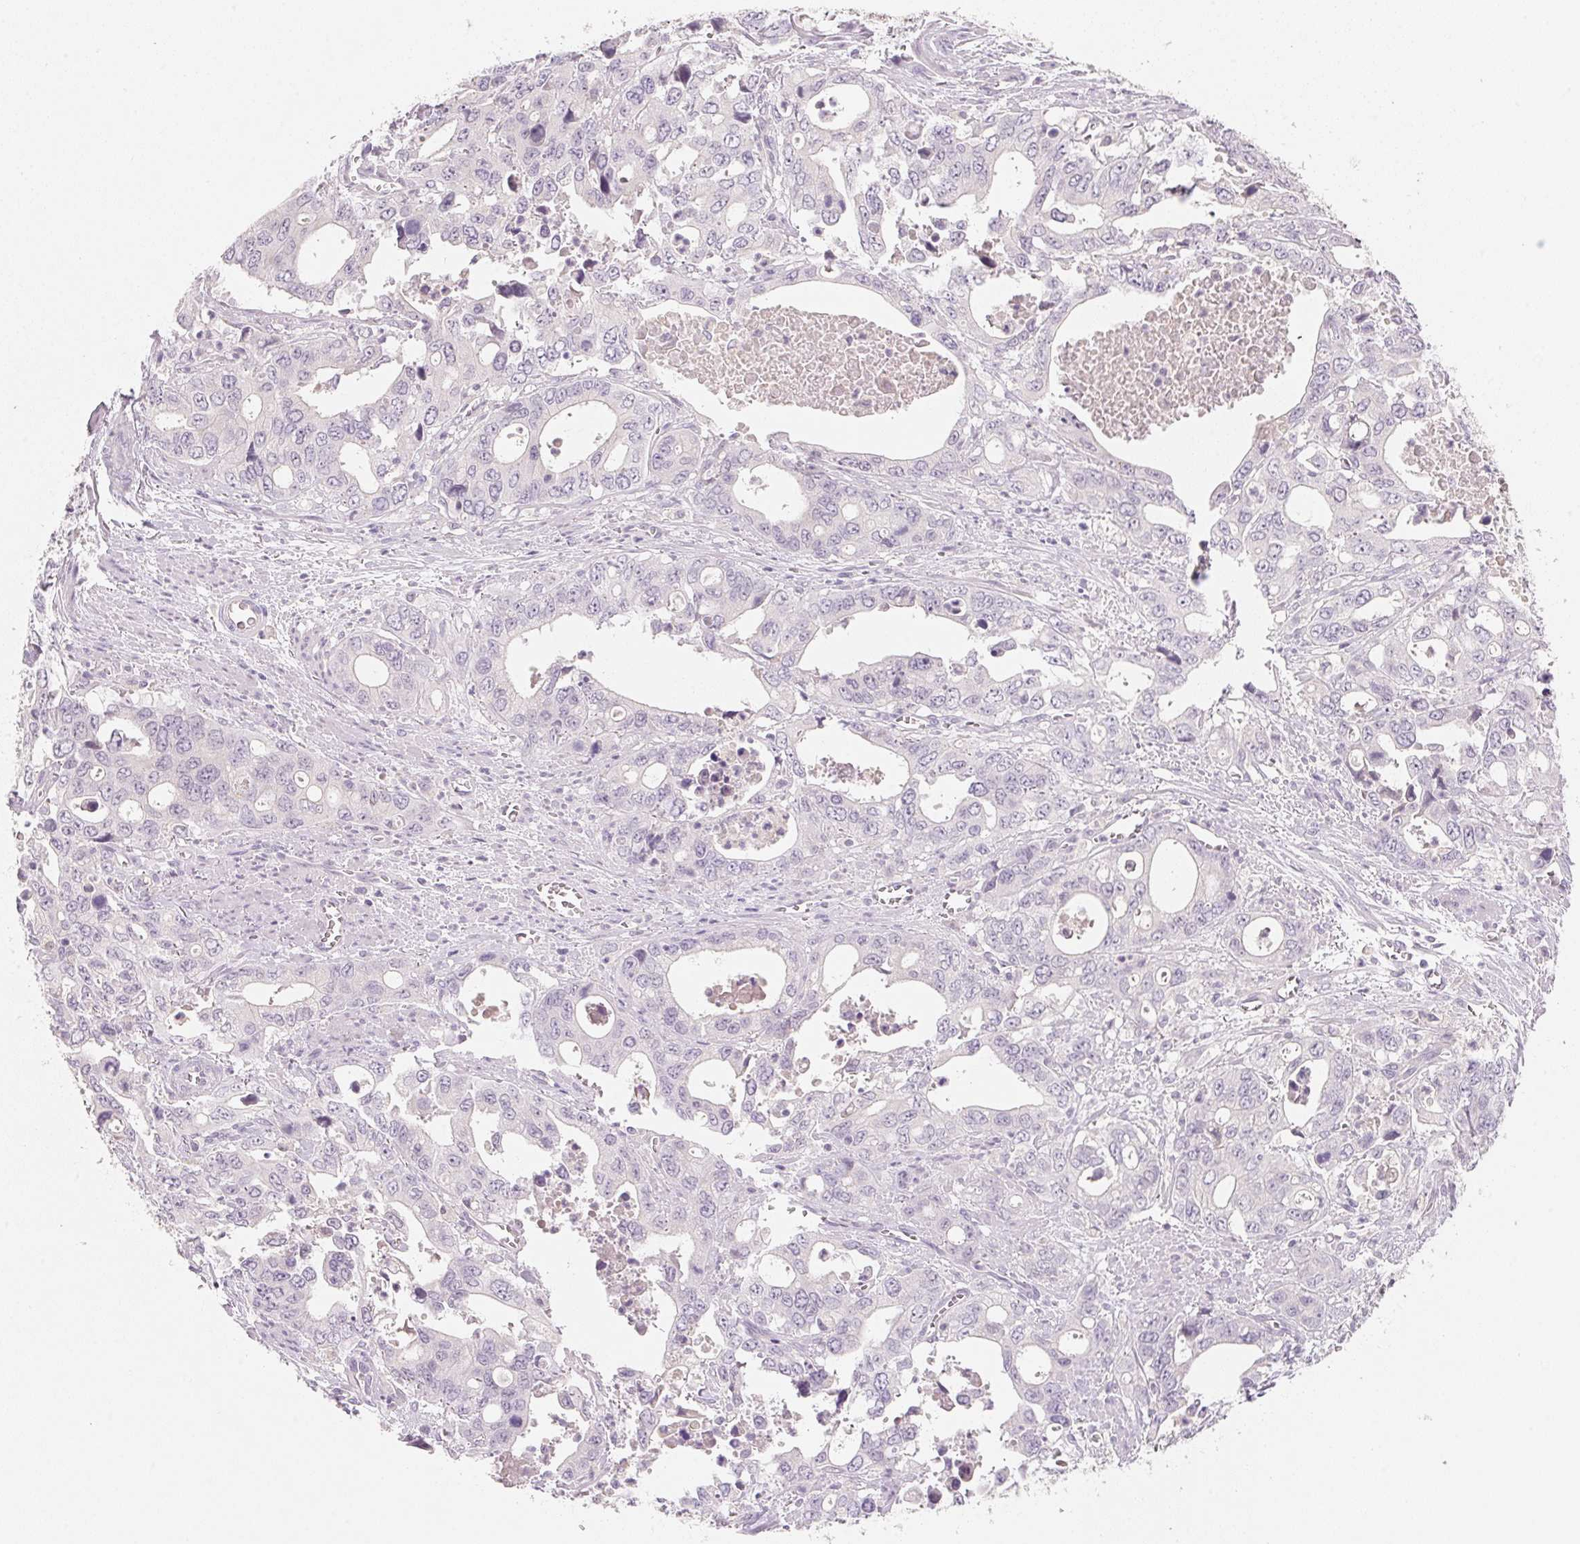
{"staining": {"intensity": "negative", "quantity": "none", "location": "none"}, "tissue": "stomach cancer", "cell_type": "Tumor cells", "image_type": "cancer", "snomed": [{"axis": "morphology", "description": "Adenocarcinoma, NOS"}, {"axis": "topography", "description": "Stomach, upper"}], "caption": "Tumor cells show no significant protein staining in stomach adenocarcinoma.", "gene": "MCOLN3", "patient": {"sex": "male", "age": 74}}